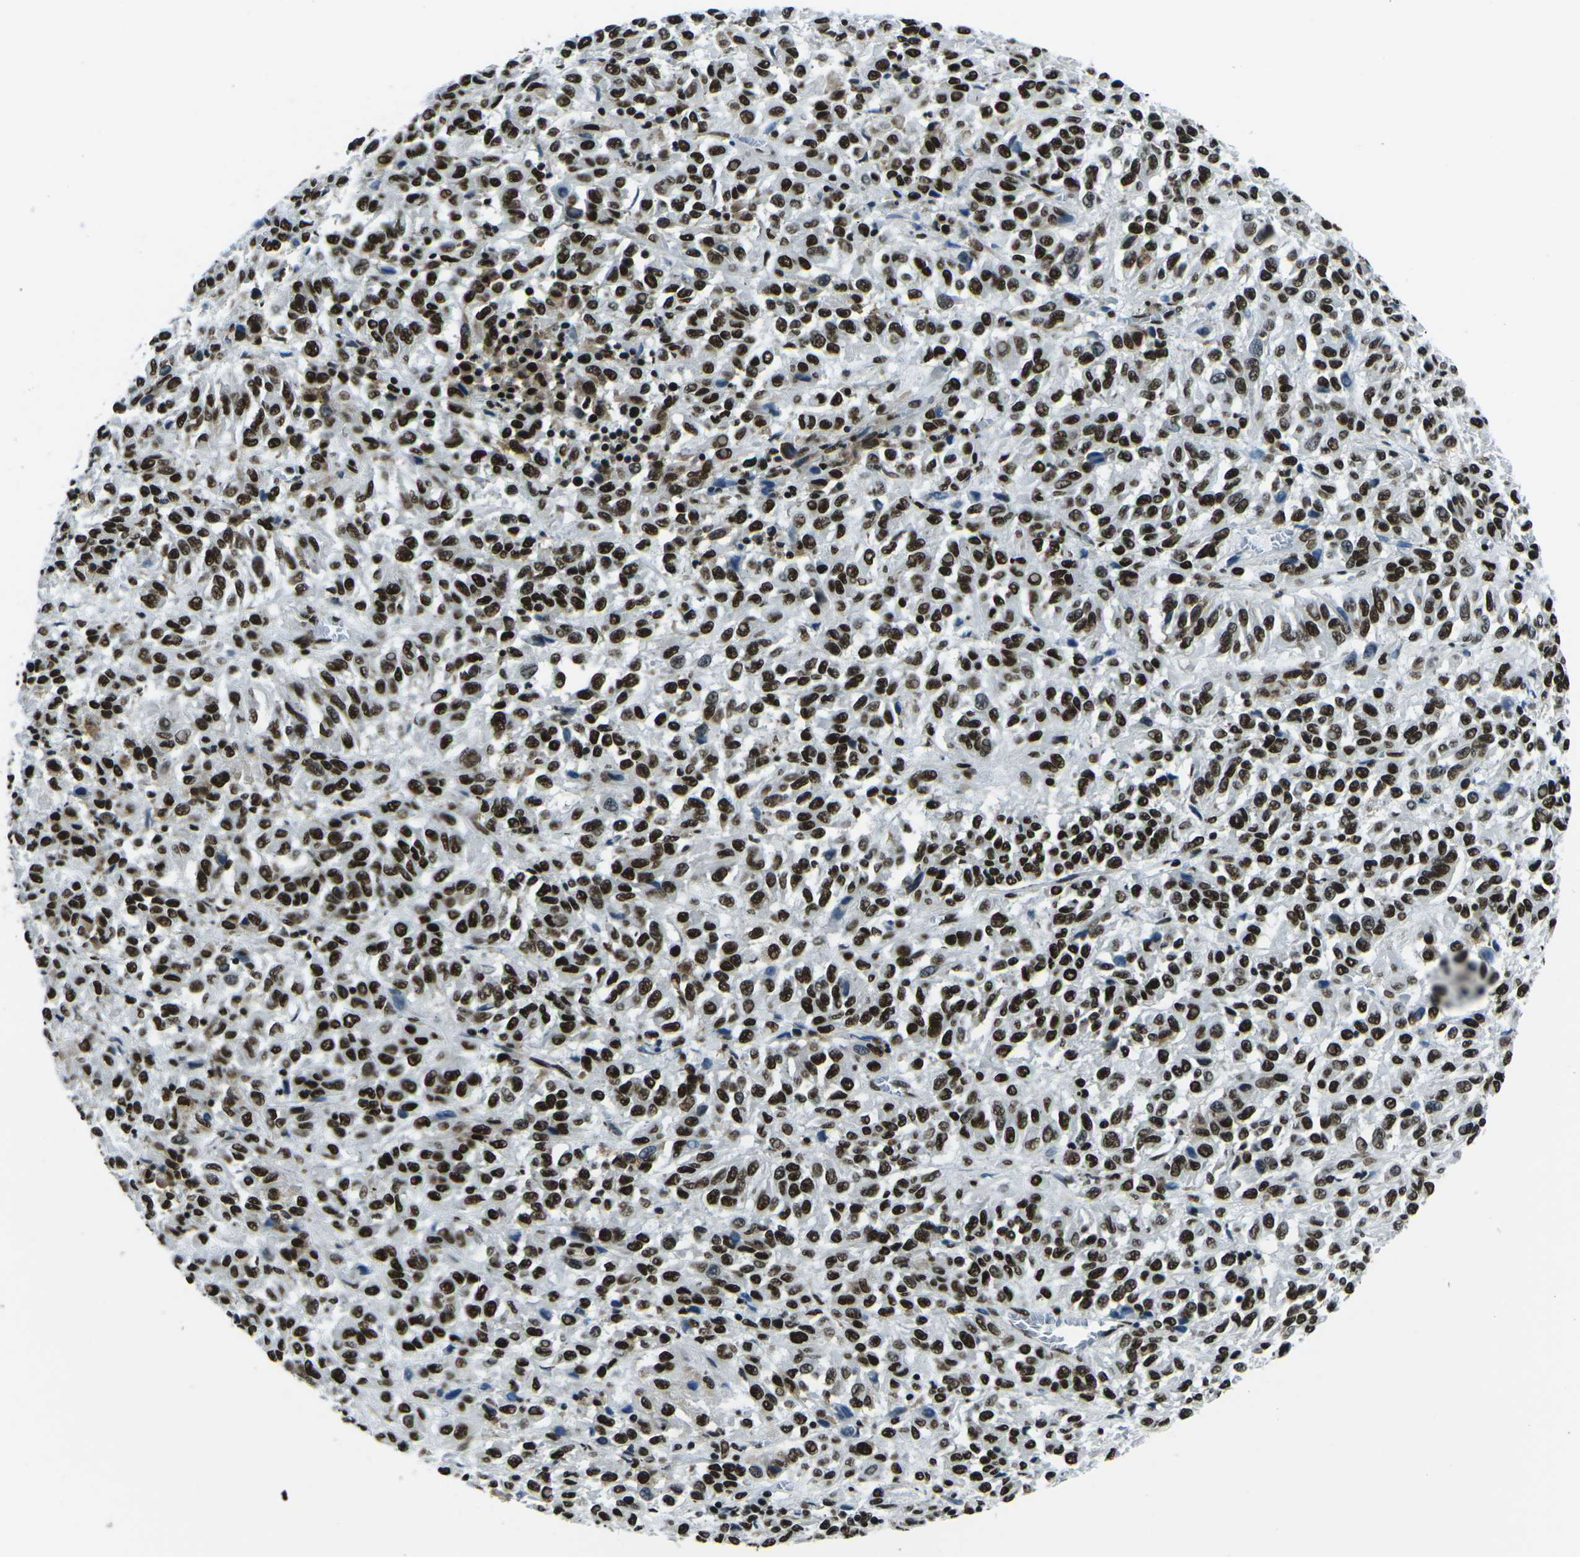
{"staining": {"intensity": "strong", "quantity": ">75%", "location": "nuclear"}, "tissue": "melanoma", "cell_type": "Tumor cells", "image_type": "cancer", "snomed": [{"axis": "morphology", "description": "Malignant melanoma, Metastatic site"}, {"axis": "topography", "description": "Lung"}], "caption": "Tumor cells exhibit high levels of strong nuclear positivity in about >75% of cells in melanoma. Immunohistochemistry (ihc) stains the protein of interest in brown and the nuclei are stained blue.", "gene": "HNRNPL", "patient": {"sex": "male", "age": 64}}